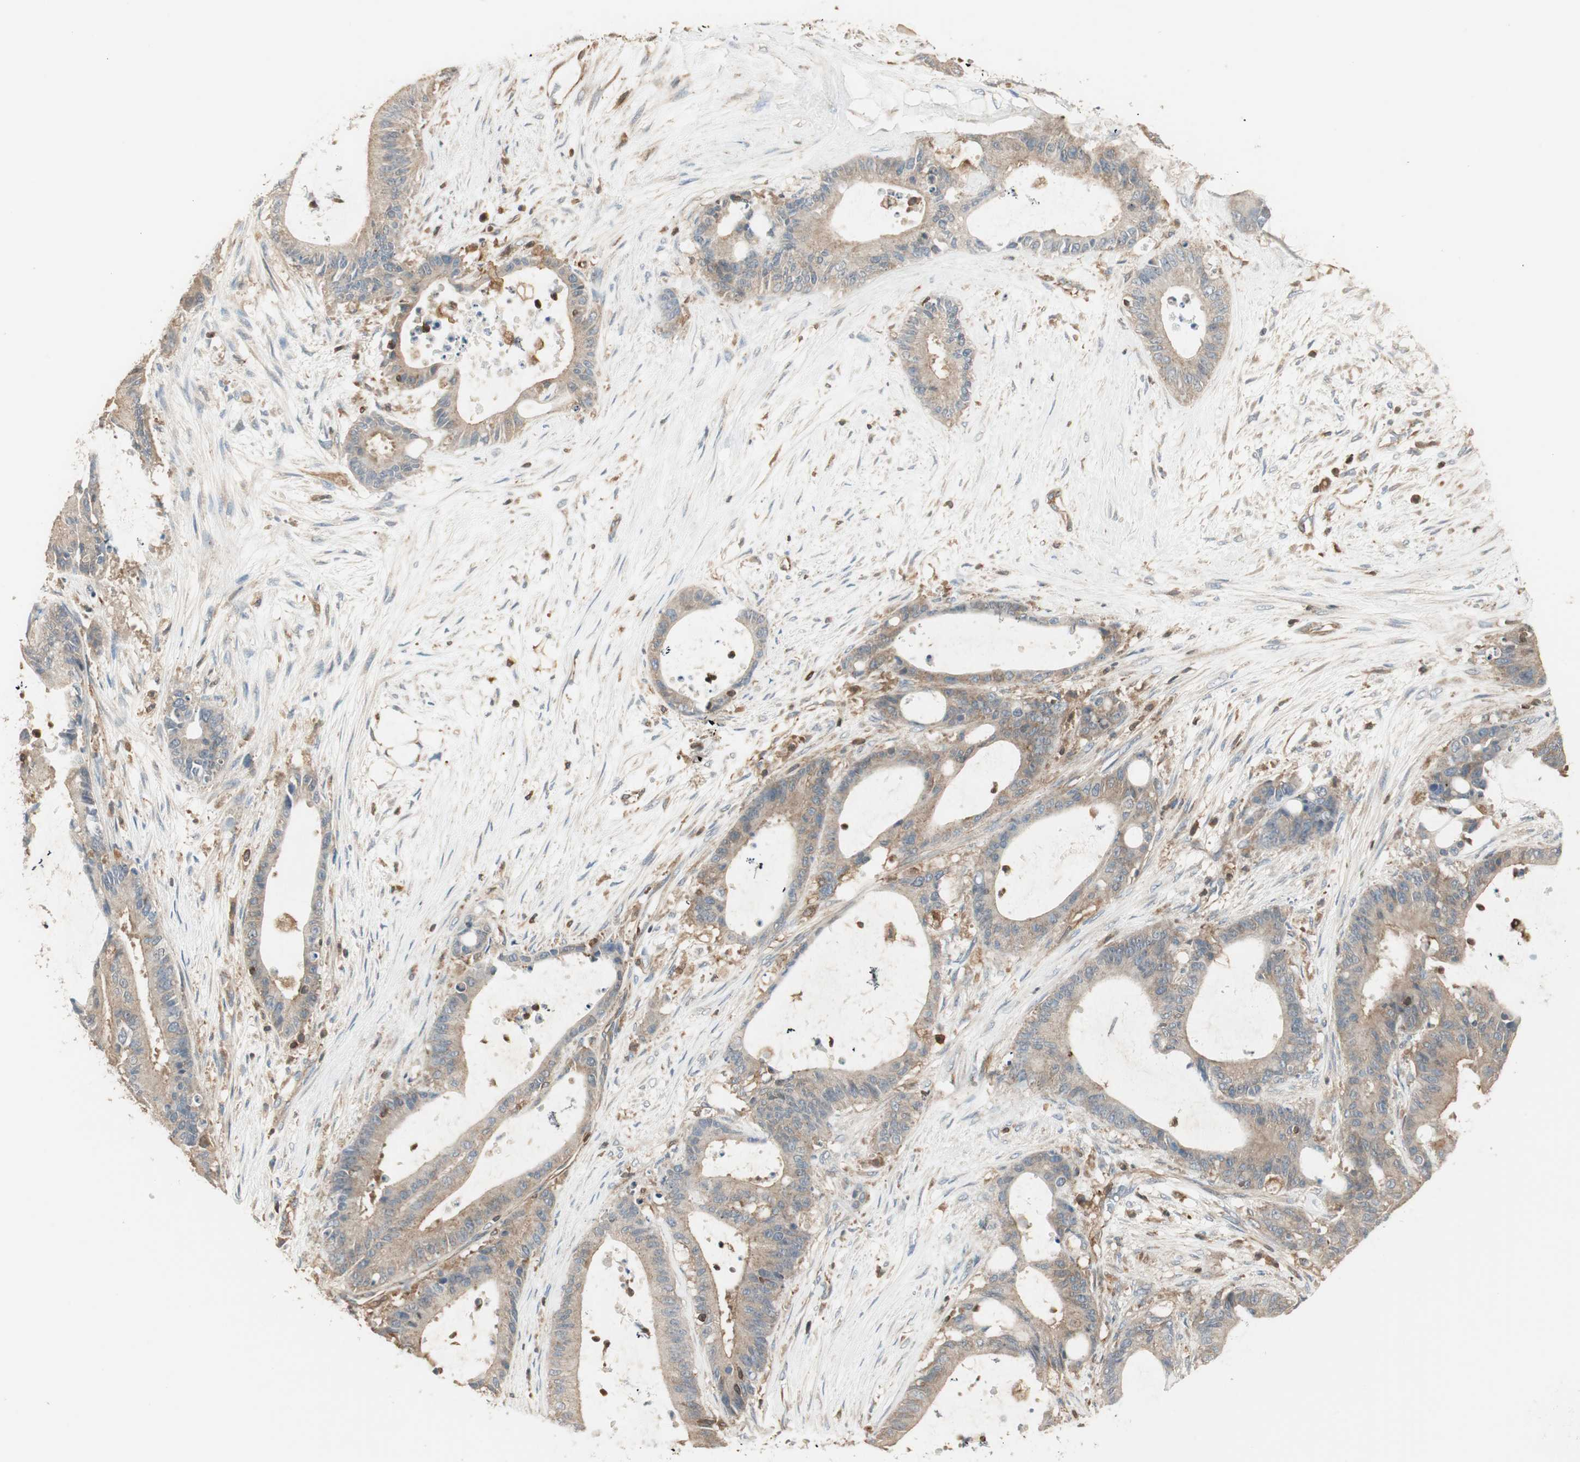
{"staining": {"intensity": "weak", "quantity": ">75%", "location": "cytoplasmic/membranous"}, "tissue": "liver cancer", "cell_type": "Tumor cells", "image_type": "cancer", "snomed": [{"axis": "morphology", "description": "Cholangiocarcinoma"}, {"axis": "topography", "description": "Liver"}], "caption": "IHC of human cholangiocarcinoma (liver) reveals low levels of weak cytoplasmic/membranous expression in about >75% of tumor cells.", "gene": "CRLF3", "patient": {"sex": "female", "age": 73}}